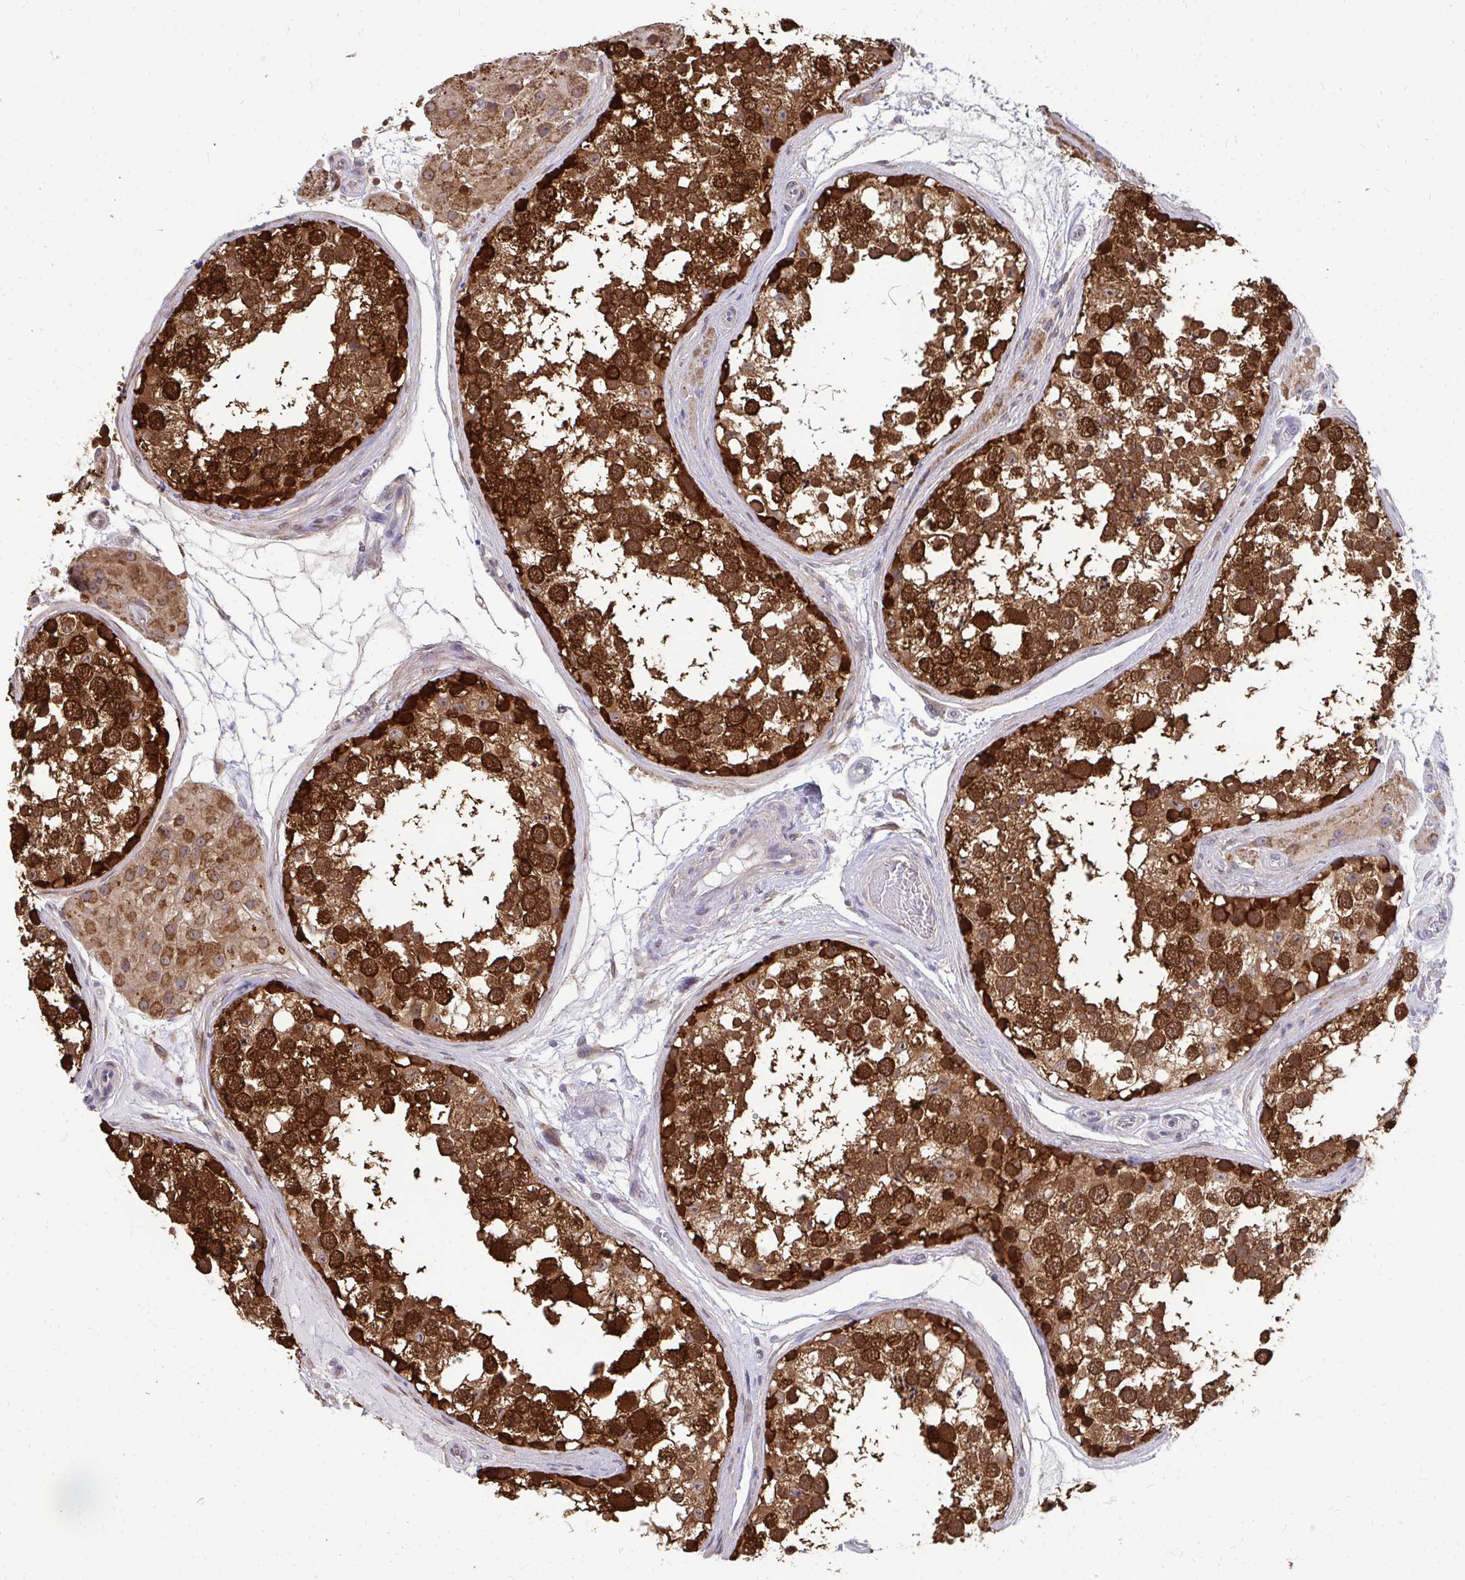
{"staining": {"intensity": "strong", "quantity": ">75%", "location": "cytoplasmic/membranous"}, "tissue": "testis", "cell_type": "Cells in seminiferous ducts", "image_type": "normal", "snomed": [{"axis": "morphology", "description": "Normal tissue, NOS"}, {"axis": "morphology", "description": "Seminoma, NOS"}, {"axis": "topography", "description": "Testis"}], "caption": "IHC photomicrograph of normal testis stained for a protein (brown), which demonstrates high levels of strong cytoplasmic/membranous staining in approximately >75% of cells in seminiferous ducts.", "gene": "DNAJA2", "patient": {"sex": "male", "age": 65}}